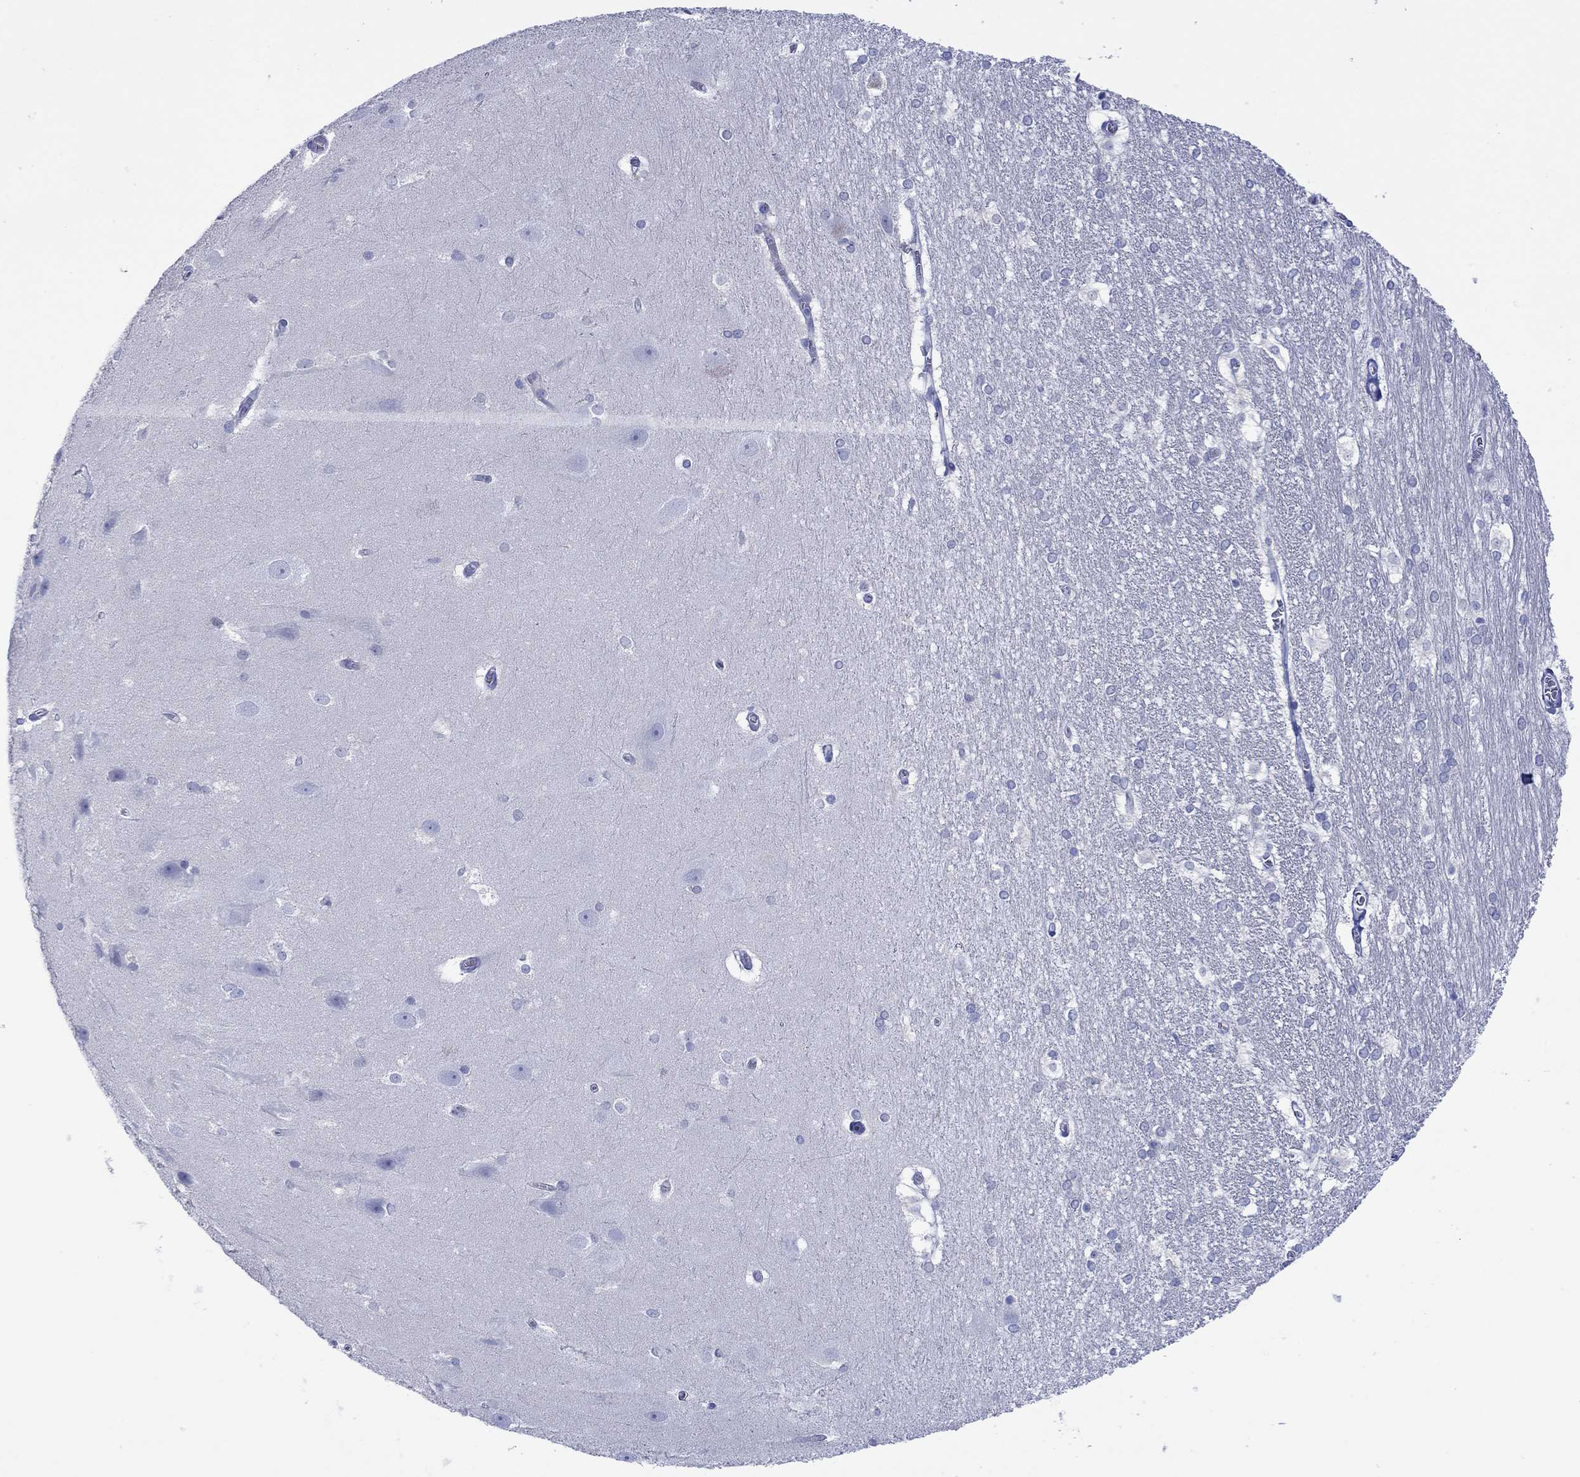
{"staining": {"intensity": "negative", "quantity": "none", "location": "none"}, "tissue": "hippocampus", "cell_type": "Glial cells", "image_type": "normal", "snomed": [{"axis": "morphology", "description": "Normal tissue, NOS"}, {"axis": "topography", "description": "Cerebral cortex"}, {"axis": "topography", "description": "Hippocampus"}], "caption": "Immunohistochemistry (IHC) image of benign hippocampus: human hippocampus stained with DAB (3,3'-diaminobenzidine) displays no significant protein positivity in glial cells.", "gene": "MLANA", "patient": {"sex": "female", "age": 19}}